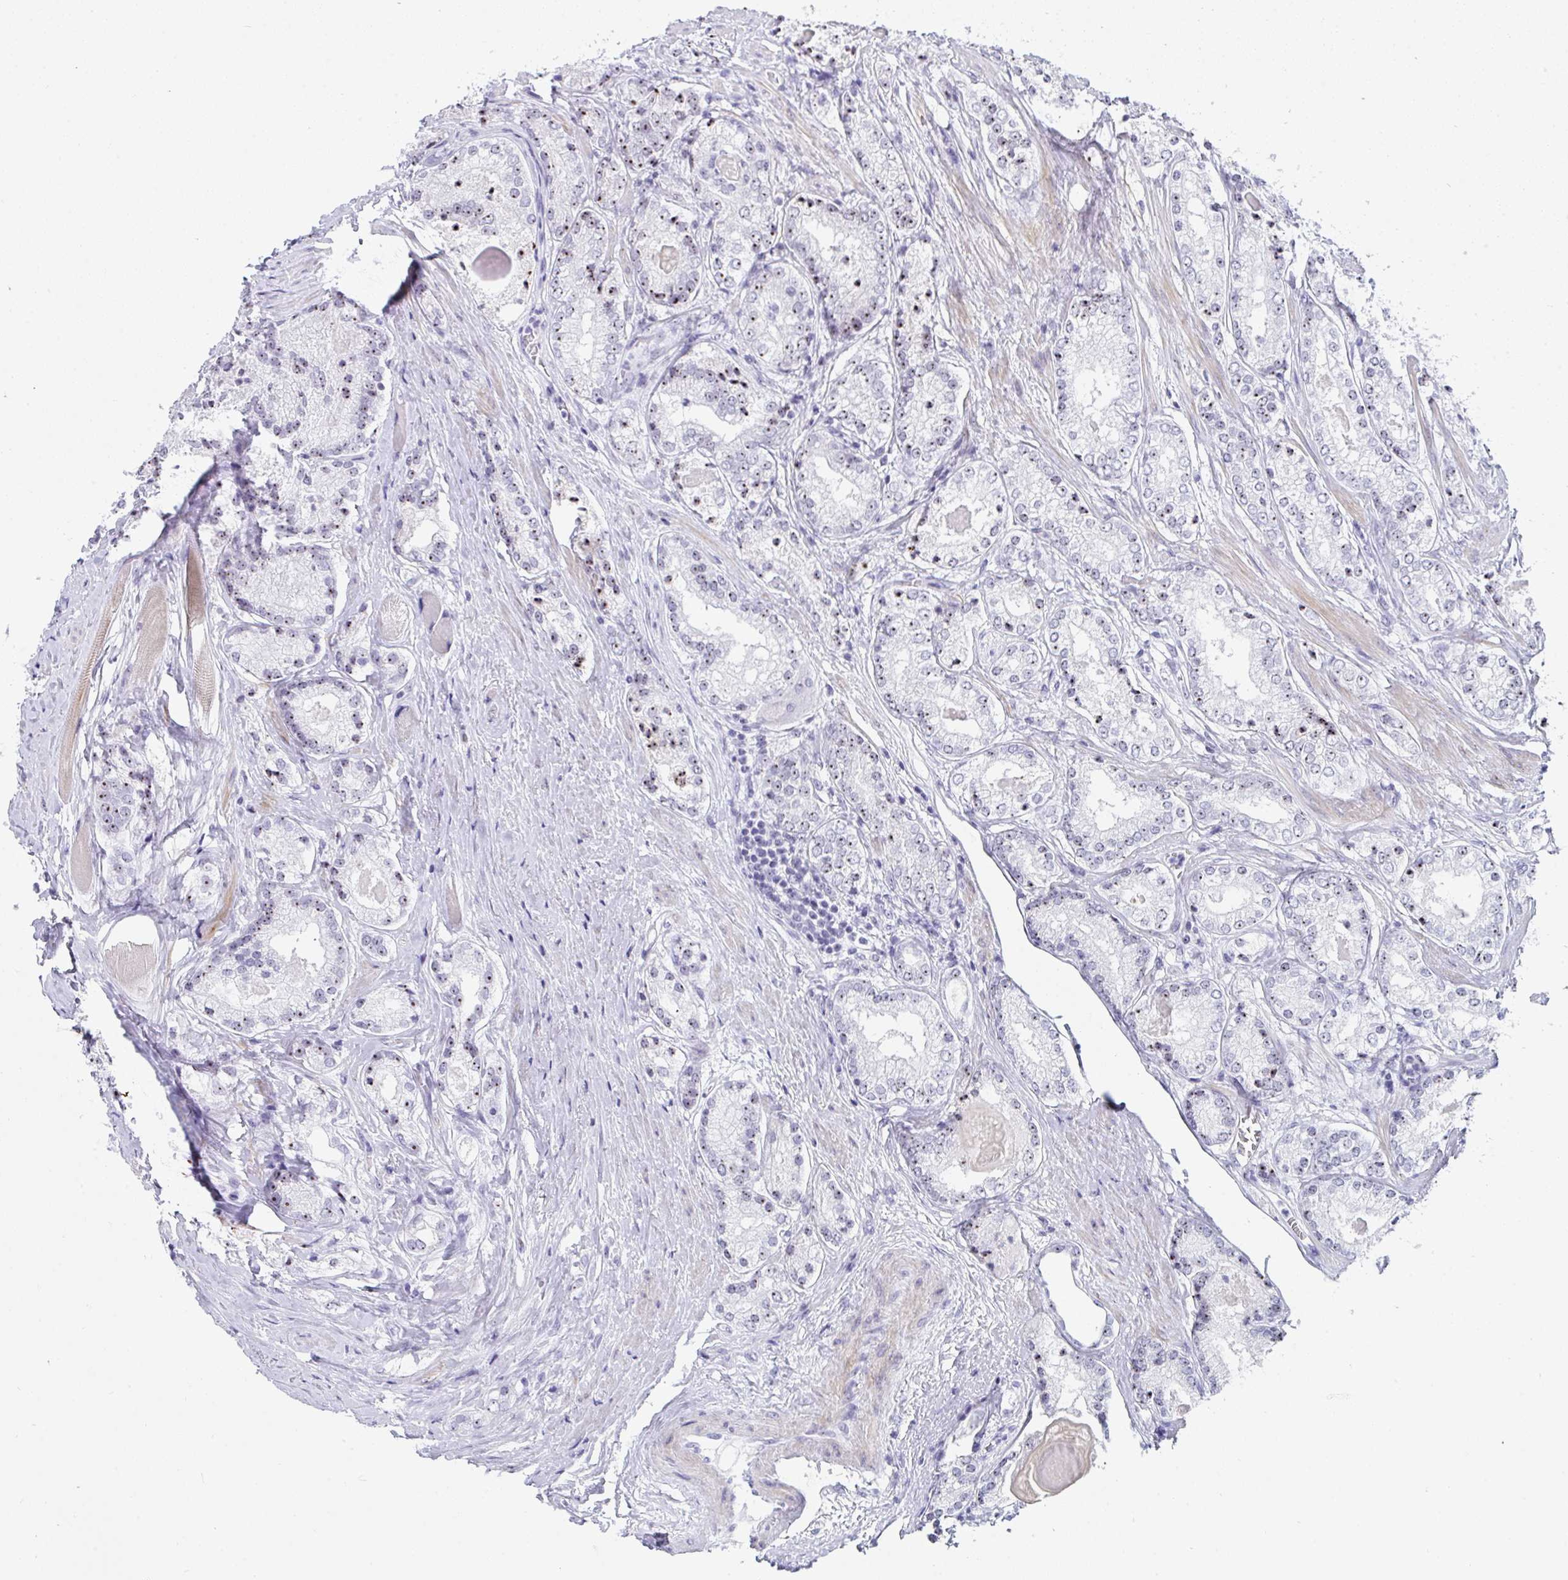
{"staining": {"intensity": "weak", "quantity": ">75%", "location": "nuclear"}, "tissue": "prostate cancer", "cell_type": "Tumor cells", "image_type": "cancer", "snomed": [{"axis": "morphology", "description": "Adenocarcinoma, NOS"}, {"axis": "morphology", "description": "Adenocarcinoma, Low grade"}, {"axis": "topography", "description": "Prostate"}], "caption": "Human prostate cancer (low-grade adenocarcinoma) stained for a protein (brown) displays weak nuclear positive positivity in about >75% of tumor cells.", "gene": "NOP10", "patient": {"sex": "male", "age": 68}}